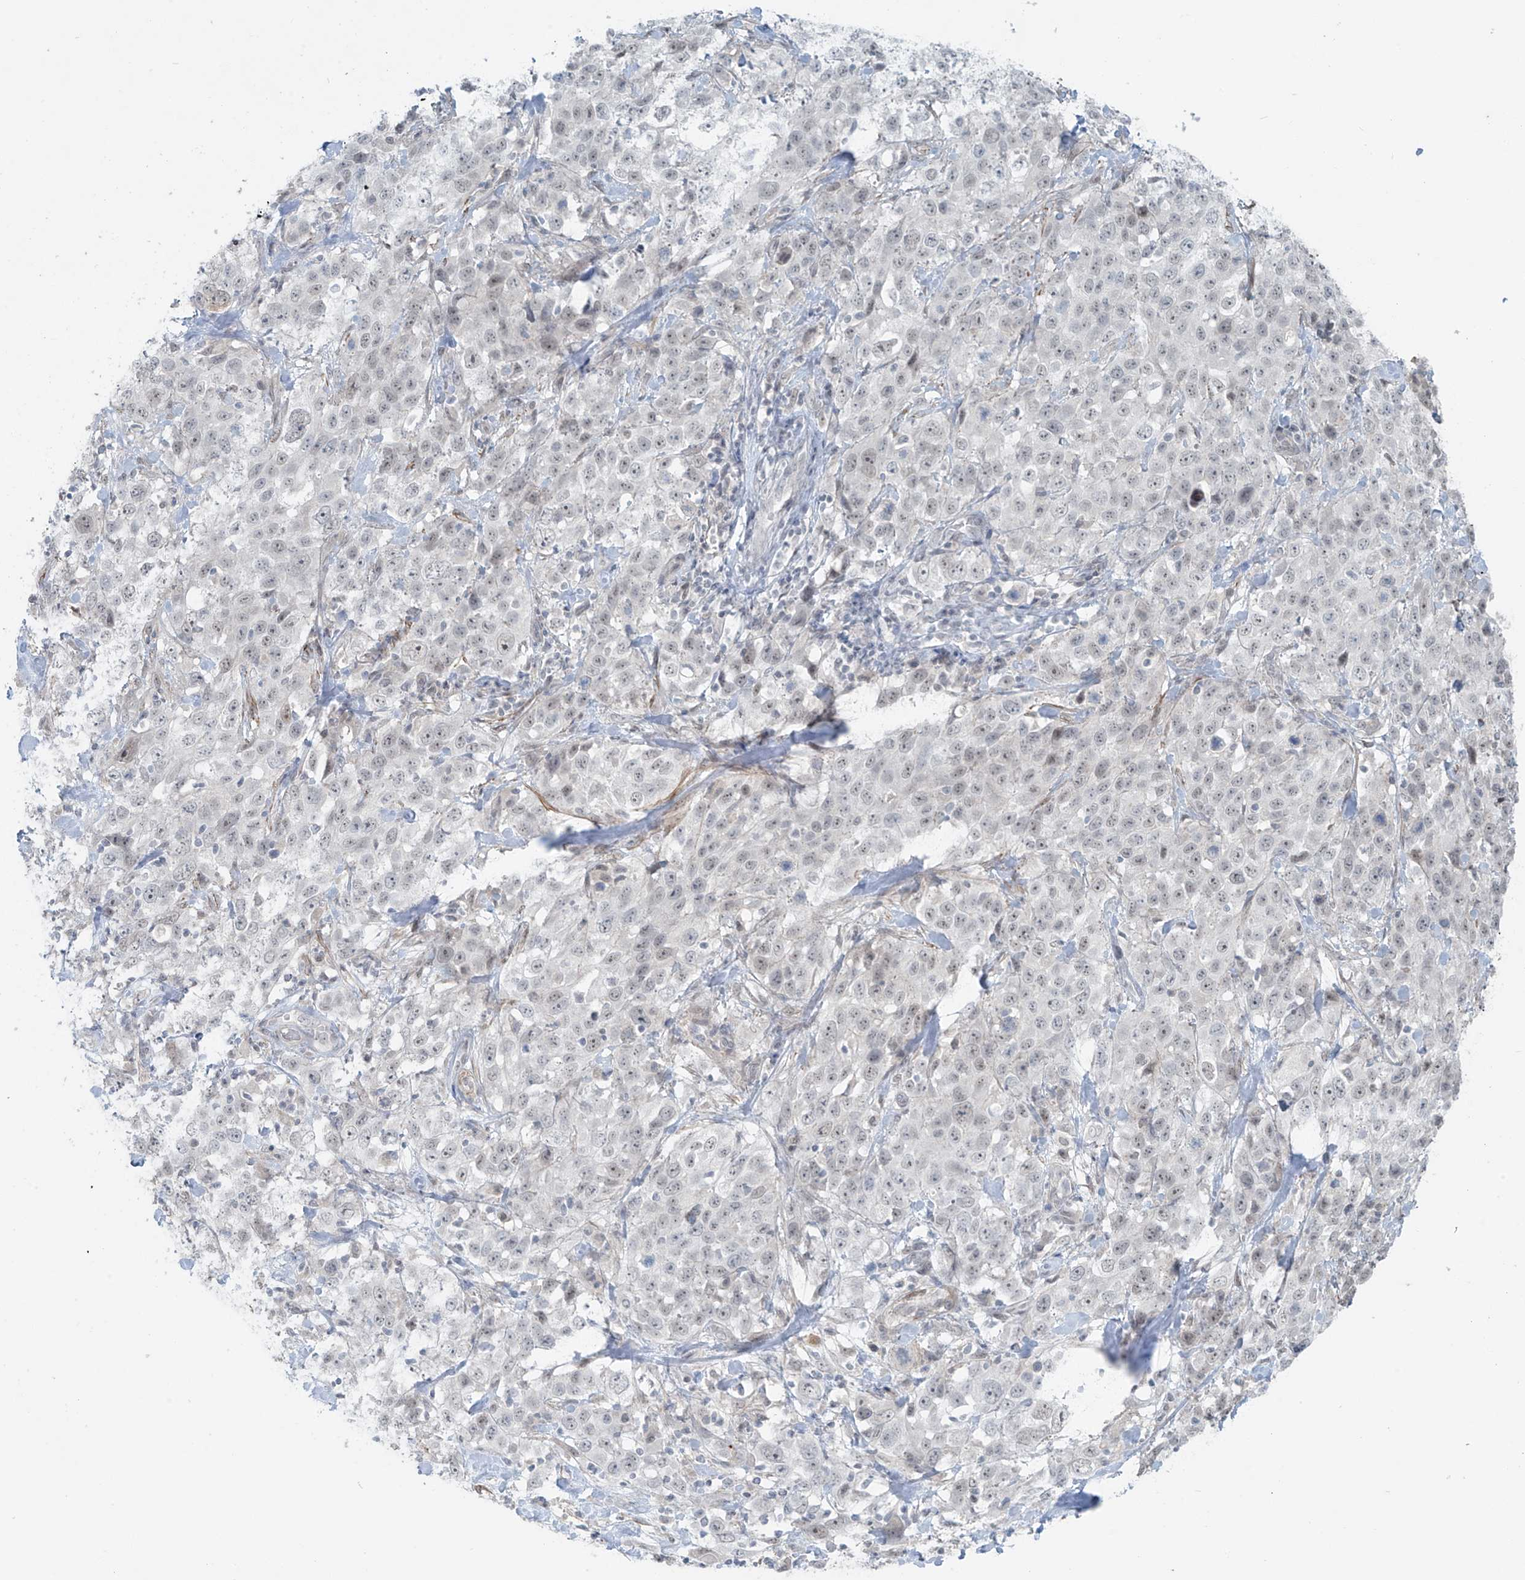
{"staining": {"intensity": "negative", "quantity": "none", "location": "none"}, "tissue": "stomach cancer", "cell_type": "Tumor cells", "image_type": "cancer", "snomed": [{"axis": "morphology", "description": "Normal tissue, NOS"}, {"axis": "morphology", "description": "Adenocarcinoma, NOS"}, {"axis": "topography", "description": "Lymph node"}, {"axis": "topography", "description": "Stomach"}], "caption": "This is a histopathology image of IHC staining of adenocarcinoma (stomach), which shows no expression in tumor cells.", "gene": "RASGEF1A", "patient": {"sex": "male", "age": 48}}